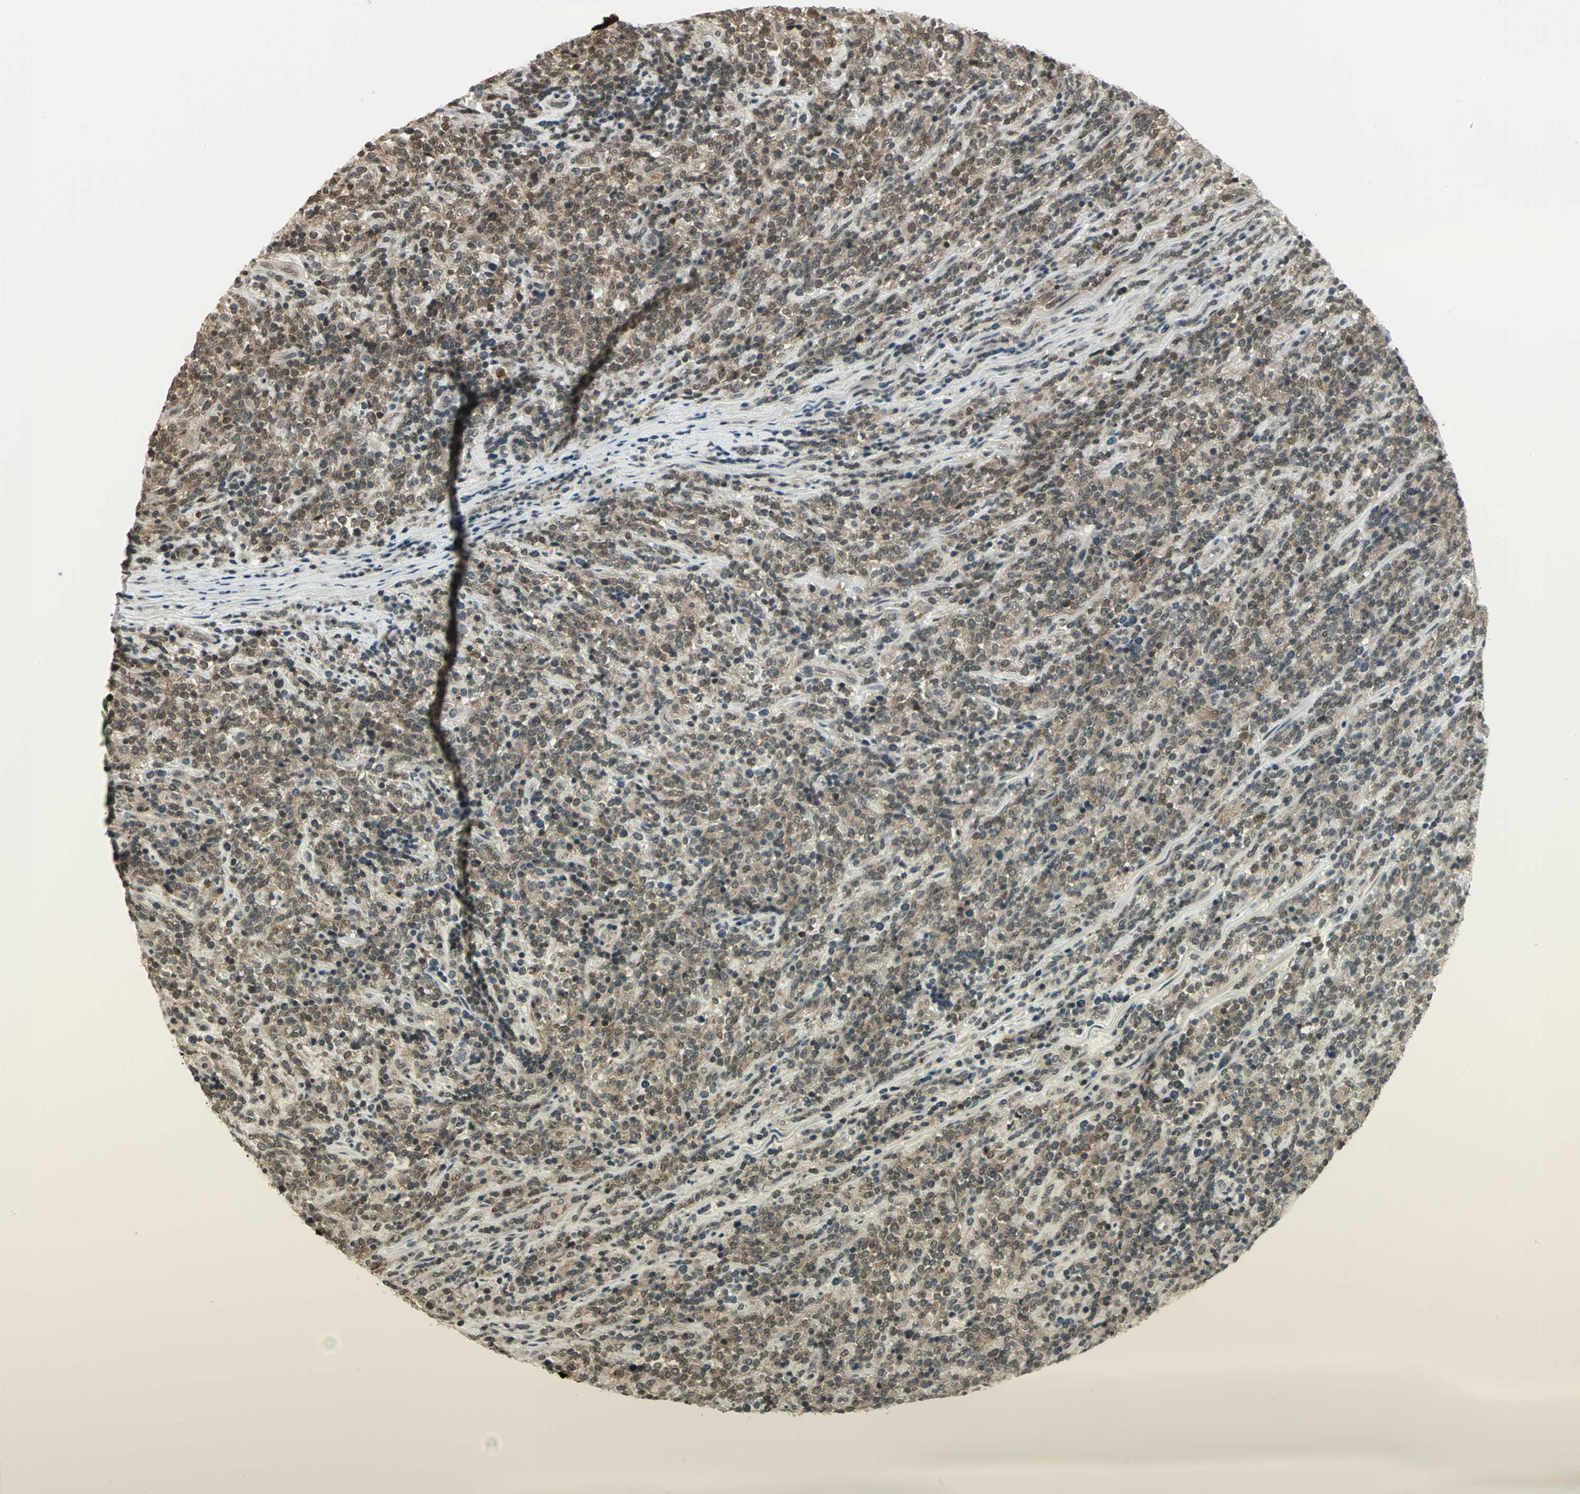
{"staining": {"intensity": "weak", "quantity": ">75%", "location": "cytoplasmic/membranous"}, "tissue": "lymphoma", "cell_type": "Tumor cells", "image_type": "cancer", "snomed": [{"axis": "morphology", "description": "Malignant lymphoma, non-Hodgkin's type, High grade"}, {"axis": "topography", "description": "Soft tissue"}], "caption": "Malignant lymphoma, non-Hodgkin's type (high-grade) stained for a protein (brown) shows weak cytoplasmic/membranous positive expression in approximately >75% of tumor cells.", "gene": "CDC34", "patient": {"sex": "male", "age": 18}}